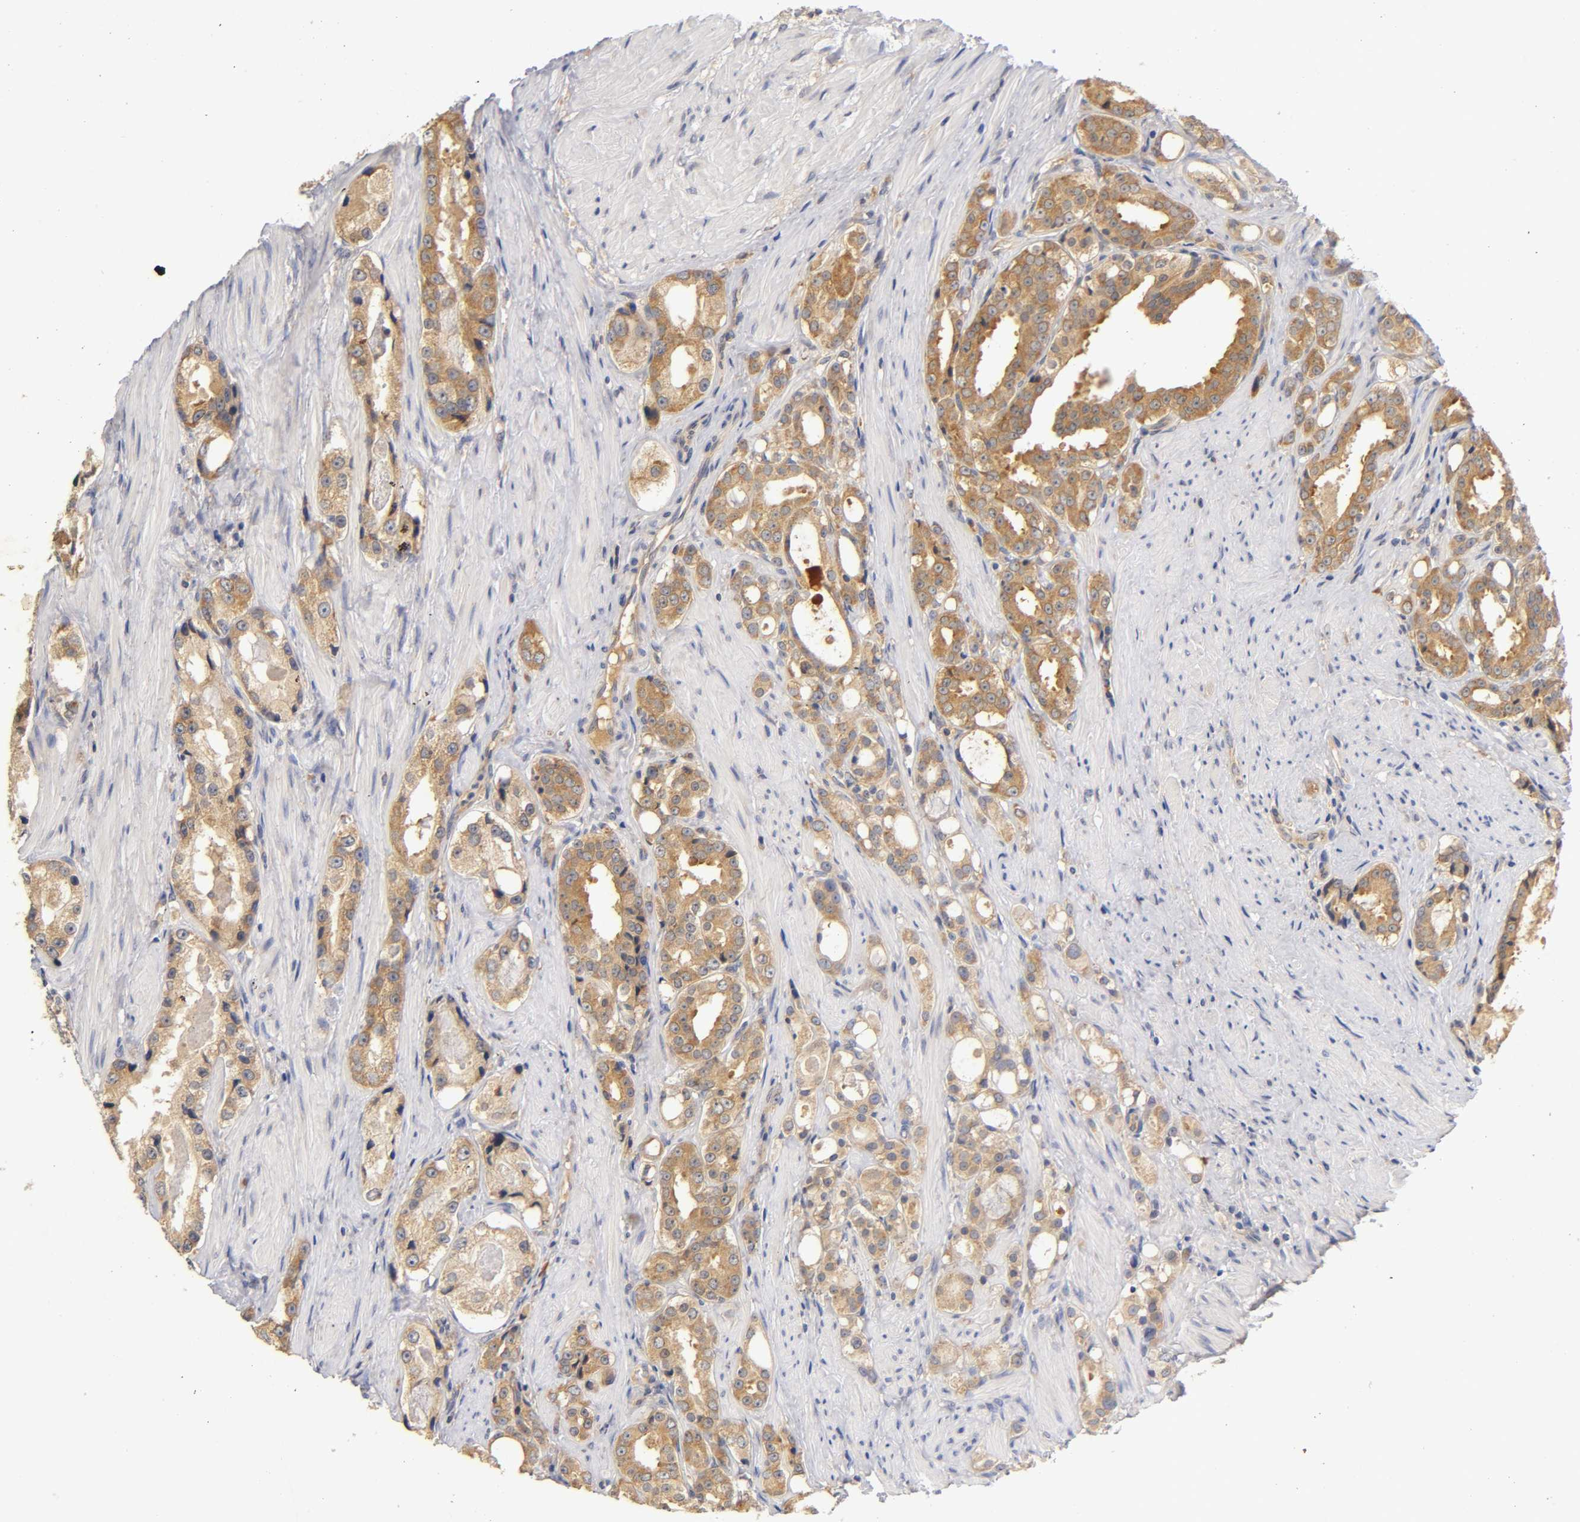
{"staining": {"intensity": "moderate", "quantity": ">75%", "location": "cytoplasmic/membranous"}, "tissue": "prostate cancer", "cell_type": "Tumor cells", "image_type": "cancer", "snomed": [{"axis": "morphology", "description": "Adenocarcinoma, Medium grade"}, {"axis": "topography", "description": "Prostate"}], "caption": "Human prostate cancer (adenocarcinoma (medium-grade)) stained with a brown dye exhibits moderate cytoplasmic/membranous positive staining in about >75% of tumor cells.", "gene": "RPS29", "patient": {"sex": "male", "age": 60}}